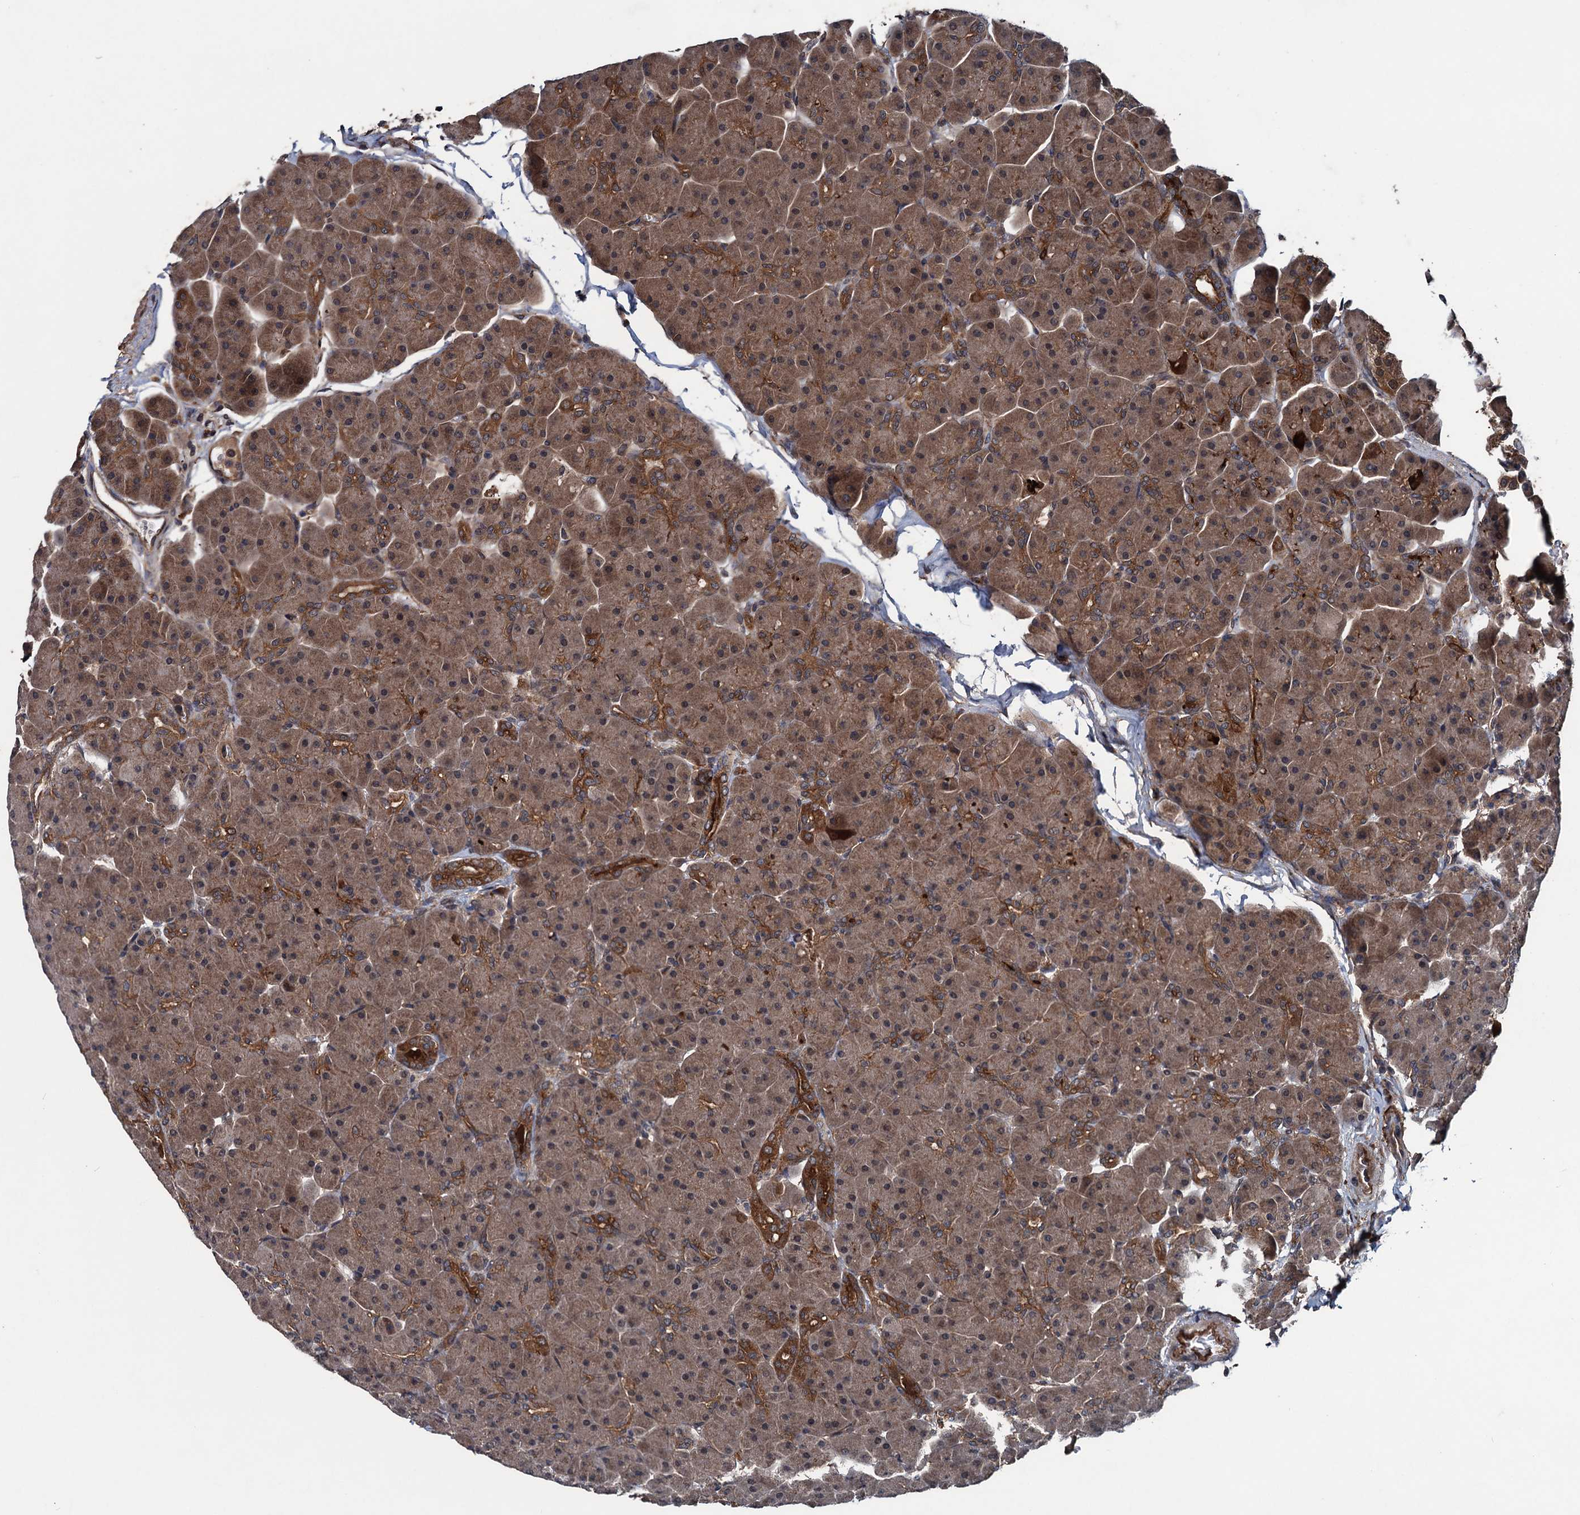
{"staining": {"intensity": "moderate", "quantity": ">75%", "location": "cytoplasmic/membranous"}, "tissue": "pancreas", "cell_type": "Exocrine glandular cells", "image_type": "normal", "snomed": [{"axis": "morphology", "description": "Normal tissue, NOS"}, {"axis": "topography", "description": "Pancreas"}], "caption": "Moderate cytoplasmic/membranous protein expression is appreciated in about >75% of exocrine glandular cells in pancreas. The staining was performed using DAB (3,3'-diaminobenzidine) to visualize the protein expression in brown, while the nuclei were stained in blue with hematoxylin (Magnification: 20x).", "gene": "BLTP3B", "patient": {"sex": "male", "age": 66}}